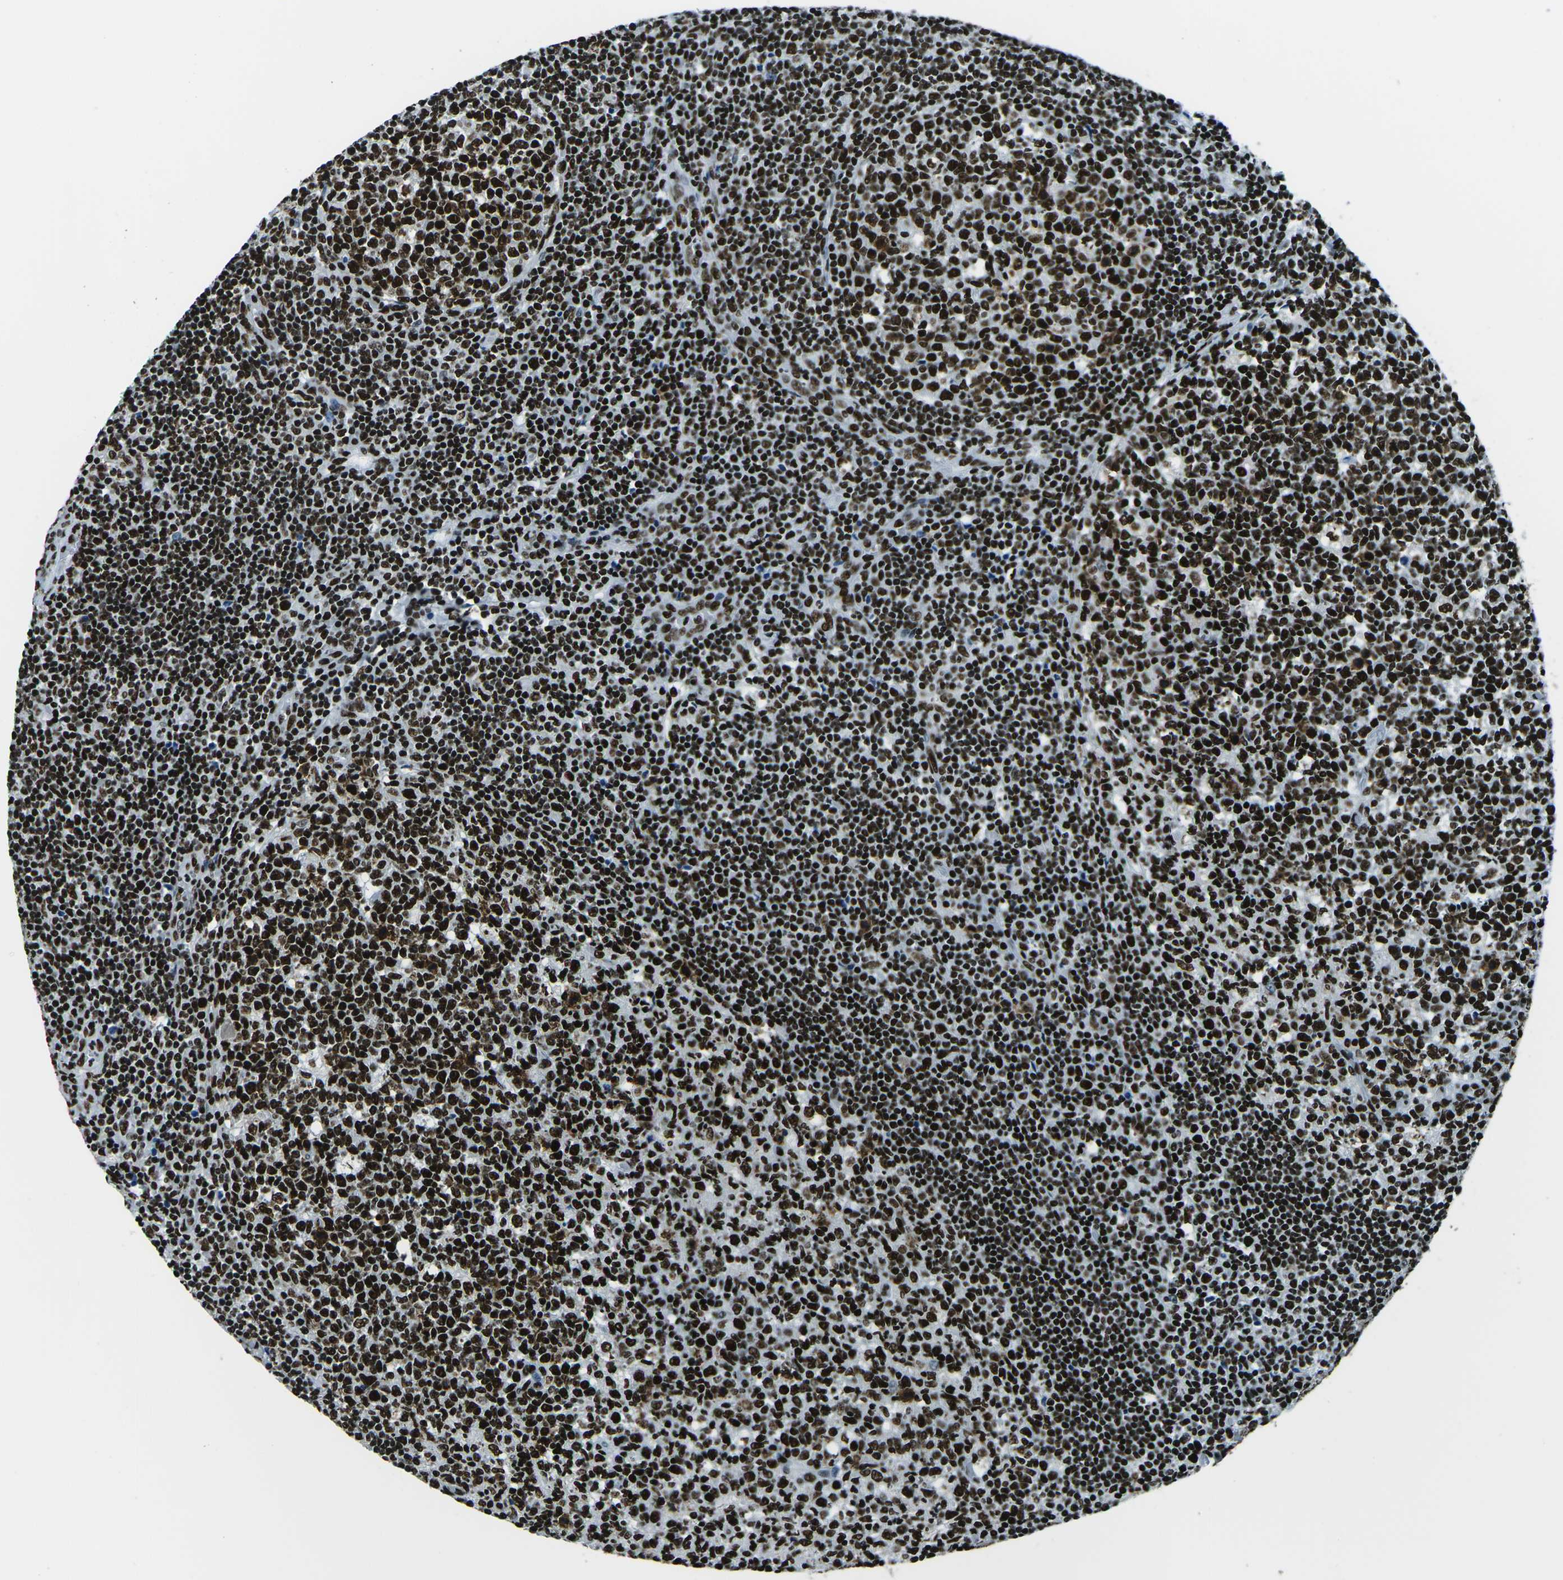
{"staining": {"intensity": "strong", "quantity": ">75%", "location": "nuclear"}, "tissue": "tonsil", "cell_type": "Germinal center cells", "image_type": "normal", "snomed": [{"axis": "morphology", "description": "Normal tissue, NOS"}, {"axis": "topography", "description": "Tonsil"}], "caption": "A high-resolution photomicrograph shows immunohistochemistry staining of normal tonsil, which shows strong nuclear expression in about >75% of germinal center cells. Using DAB (brown) and hematoxylin (blue) stains, captured at high magnification using brightfield microscopy.", "gene": "HNRNPL", "patient": {"sex": "female", "age": 19}}